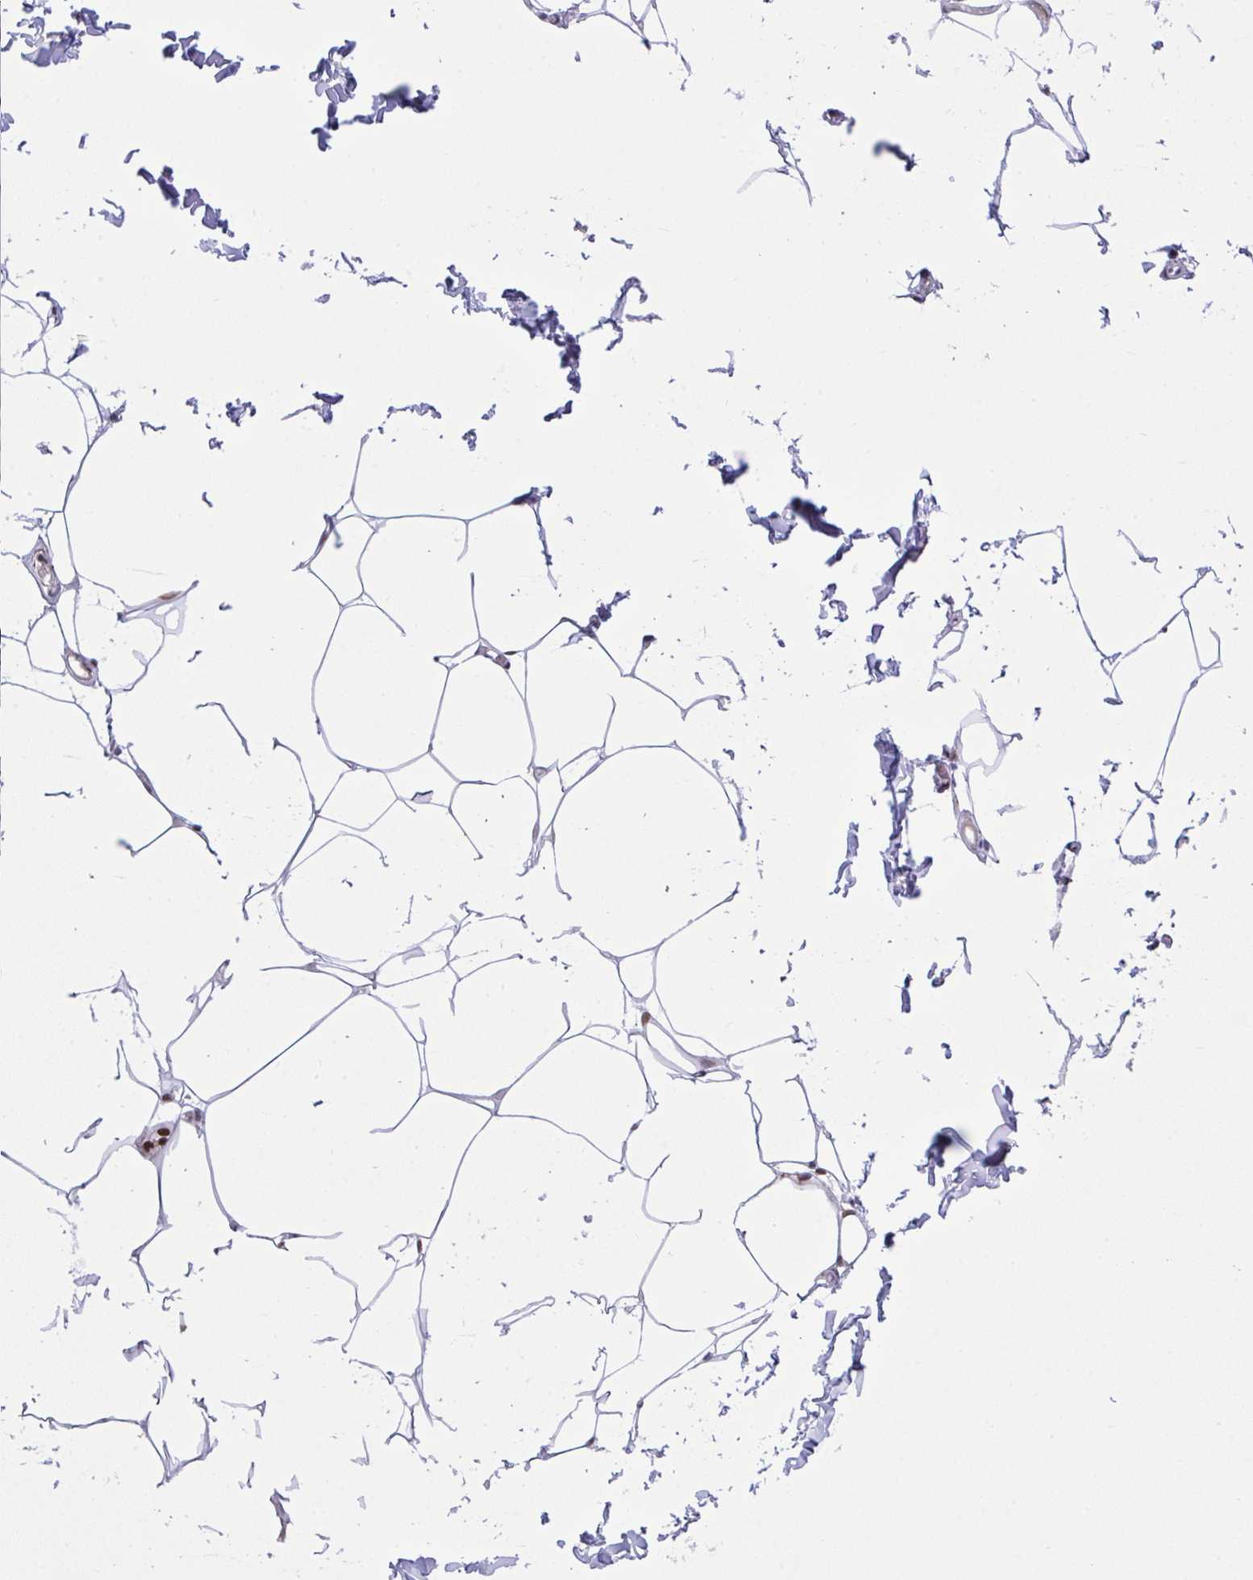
{"staining": {"intensity": "negative", "quantity": "none", "location": "none"}, "tissue": "adipose tissue", "cell_type": "Adipocytes", "image_type": "normal", "snomed": [{"axis": "morphology", "description": "Normal tissue, NOS"}, {"axis": "topography", "description": "Skin"}, {"axis": "topography", "description": "Peripheral nerve tissue"}], "caption": "IHC image of benign adipose tissue: human adipose tissue stained with DAB reveals no significant protein staining in adipocytes.", "gene": "ZFHX3", "patient": {"sex": "female", "age": 45}}